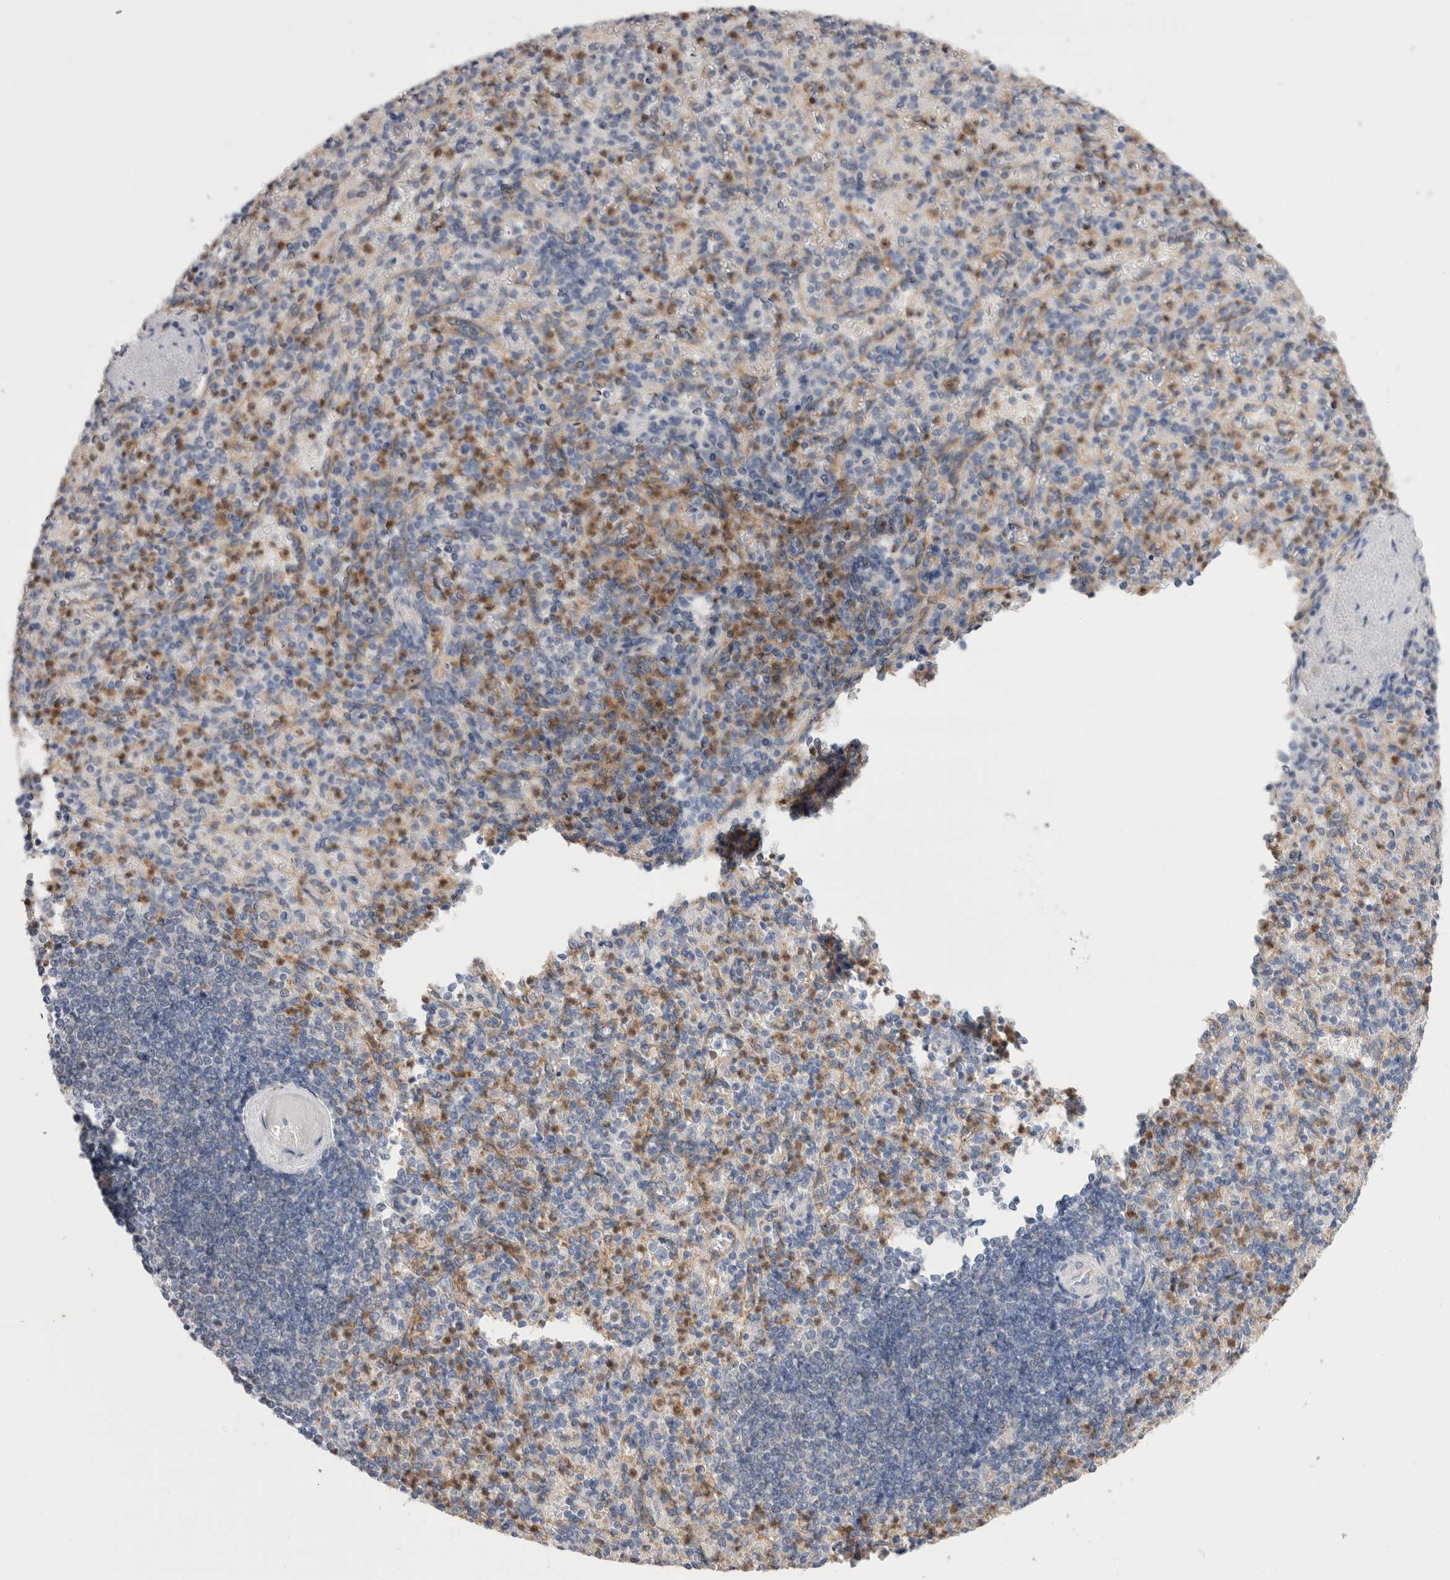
{"staining": {"intensity": "moderate", "quantity": "<25%", "location": "cytoplasmic/membranous"}, "tissue": "spleen", "cell_type": "Cells in red pulp", "image_type": "normal", "snomed": [{"axis": "morphology", "description": "Normal tissue, NOS"}, {"axis": "topography", "description": "Spleen"}], "caption": "Benign spleen displays moderate cytoplasmic/membranous positivity in about <25% of cells in red pulp Ihc stains the protein of interest in brown and the nuclei are stained blue..", "gene": "CCDC126", "patient": {"sex": "female", "age": 74}}